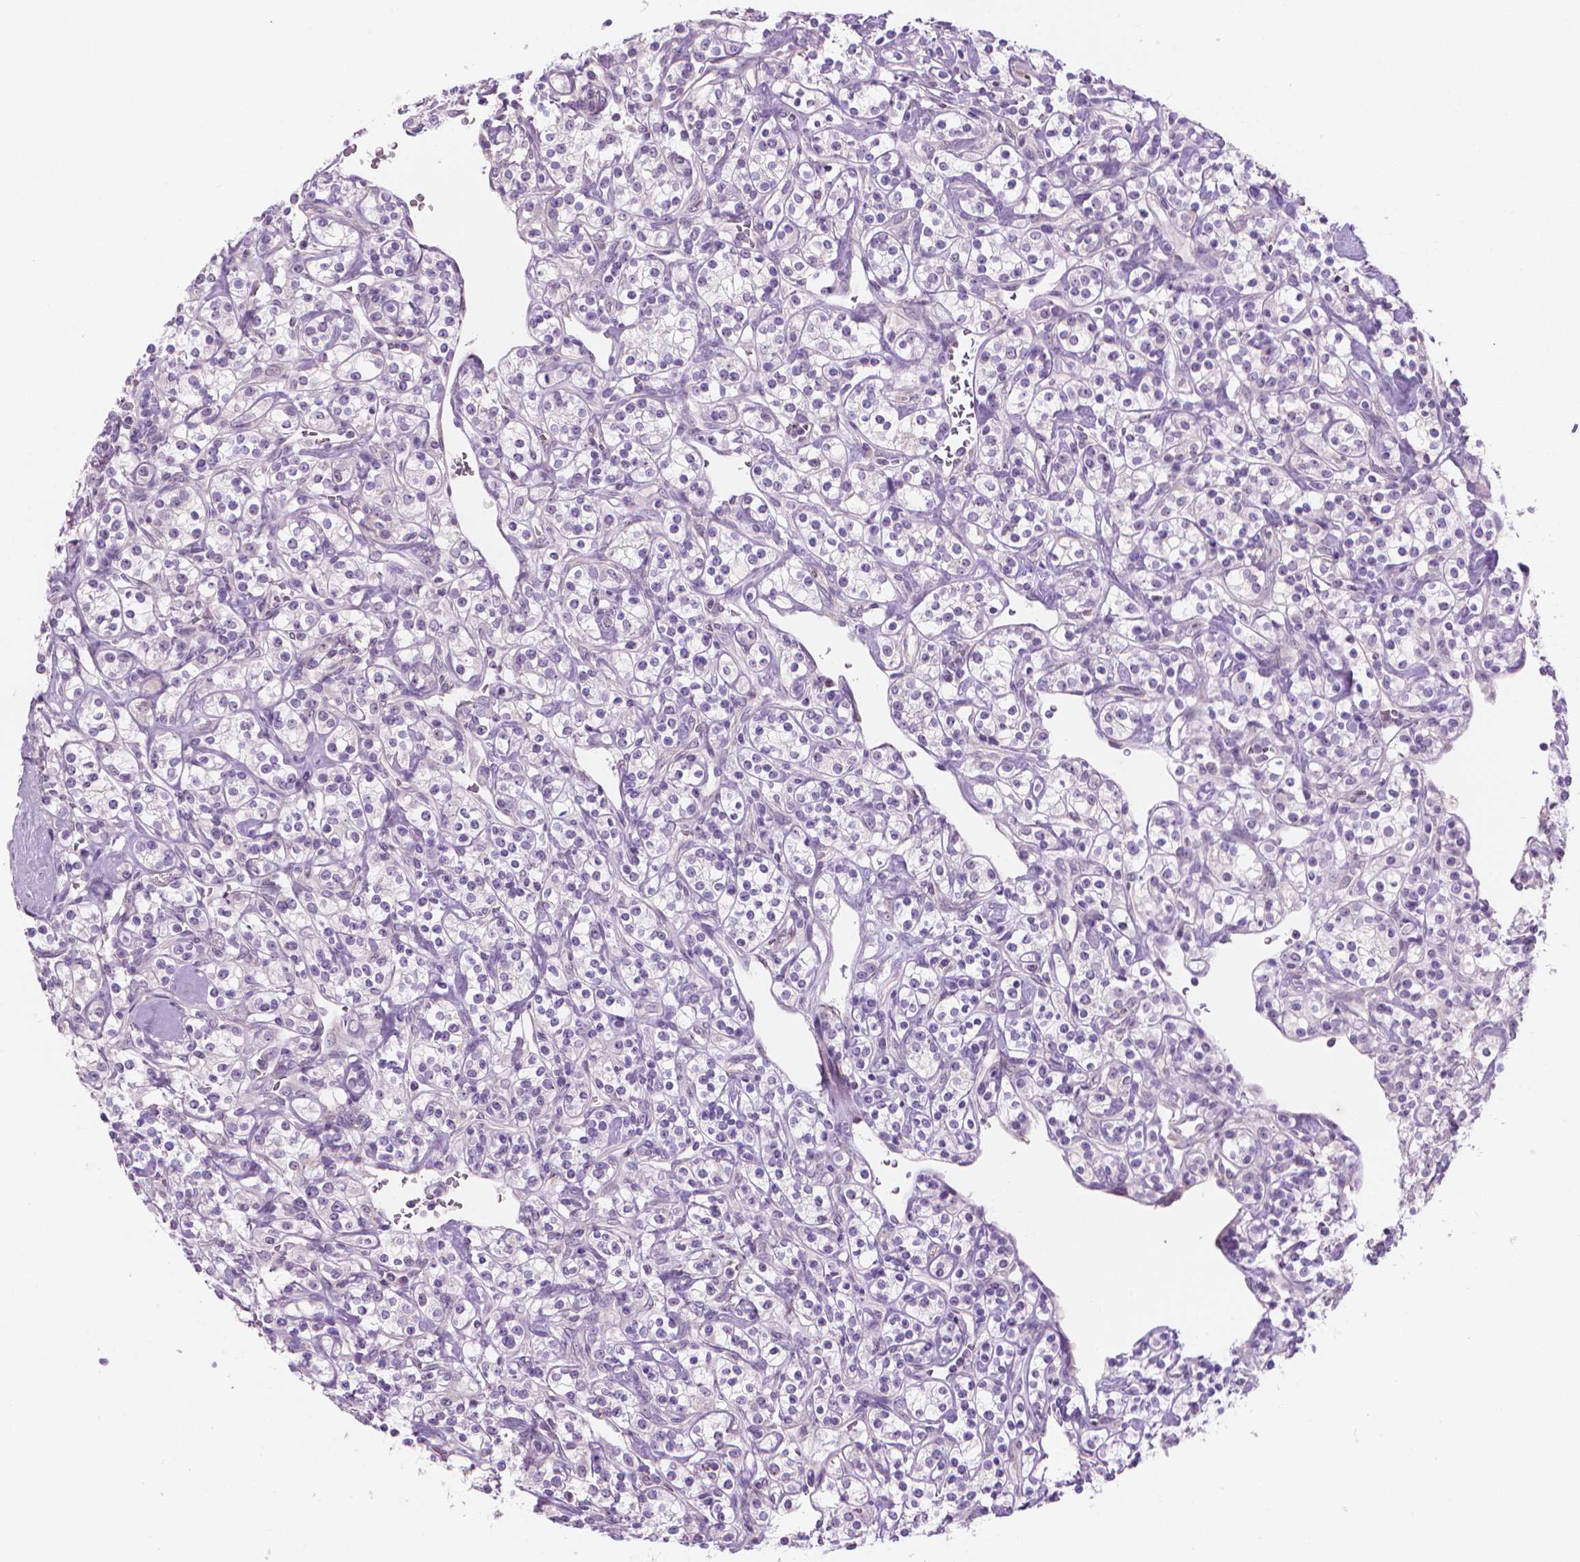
{"staining": {"intensity": "negative", "quantity": "none", "location": "none"}, "tissue": "renal cancer", "cell_type": "Tumor cells", "image_type": "cancer", "snomed": [{"axis": "morphology", "description": "Adenocarcinoma, NOS"}, {"axis": "topography", "description": "Kidney"}], "caption": "Immunohistochemistry histopathology image of neoplastic tissue: renal cancer stained with DAB reveals no significant protein staining in tumor cells. The staining was performed using DAB (3,3'-diaminobenzidine) to visualize the protein expression in brown, while the nuclei were stained in blue with hematoxylin (Magnification: 20x).", "gene": "ENSG00000187186", "patient": {"sex": "male", "age": 77}}